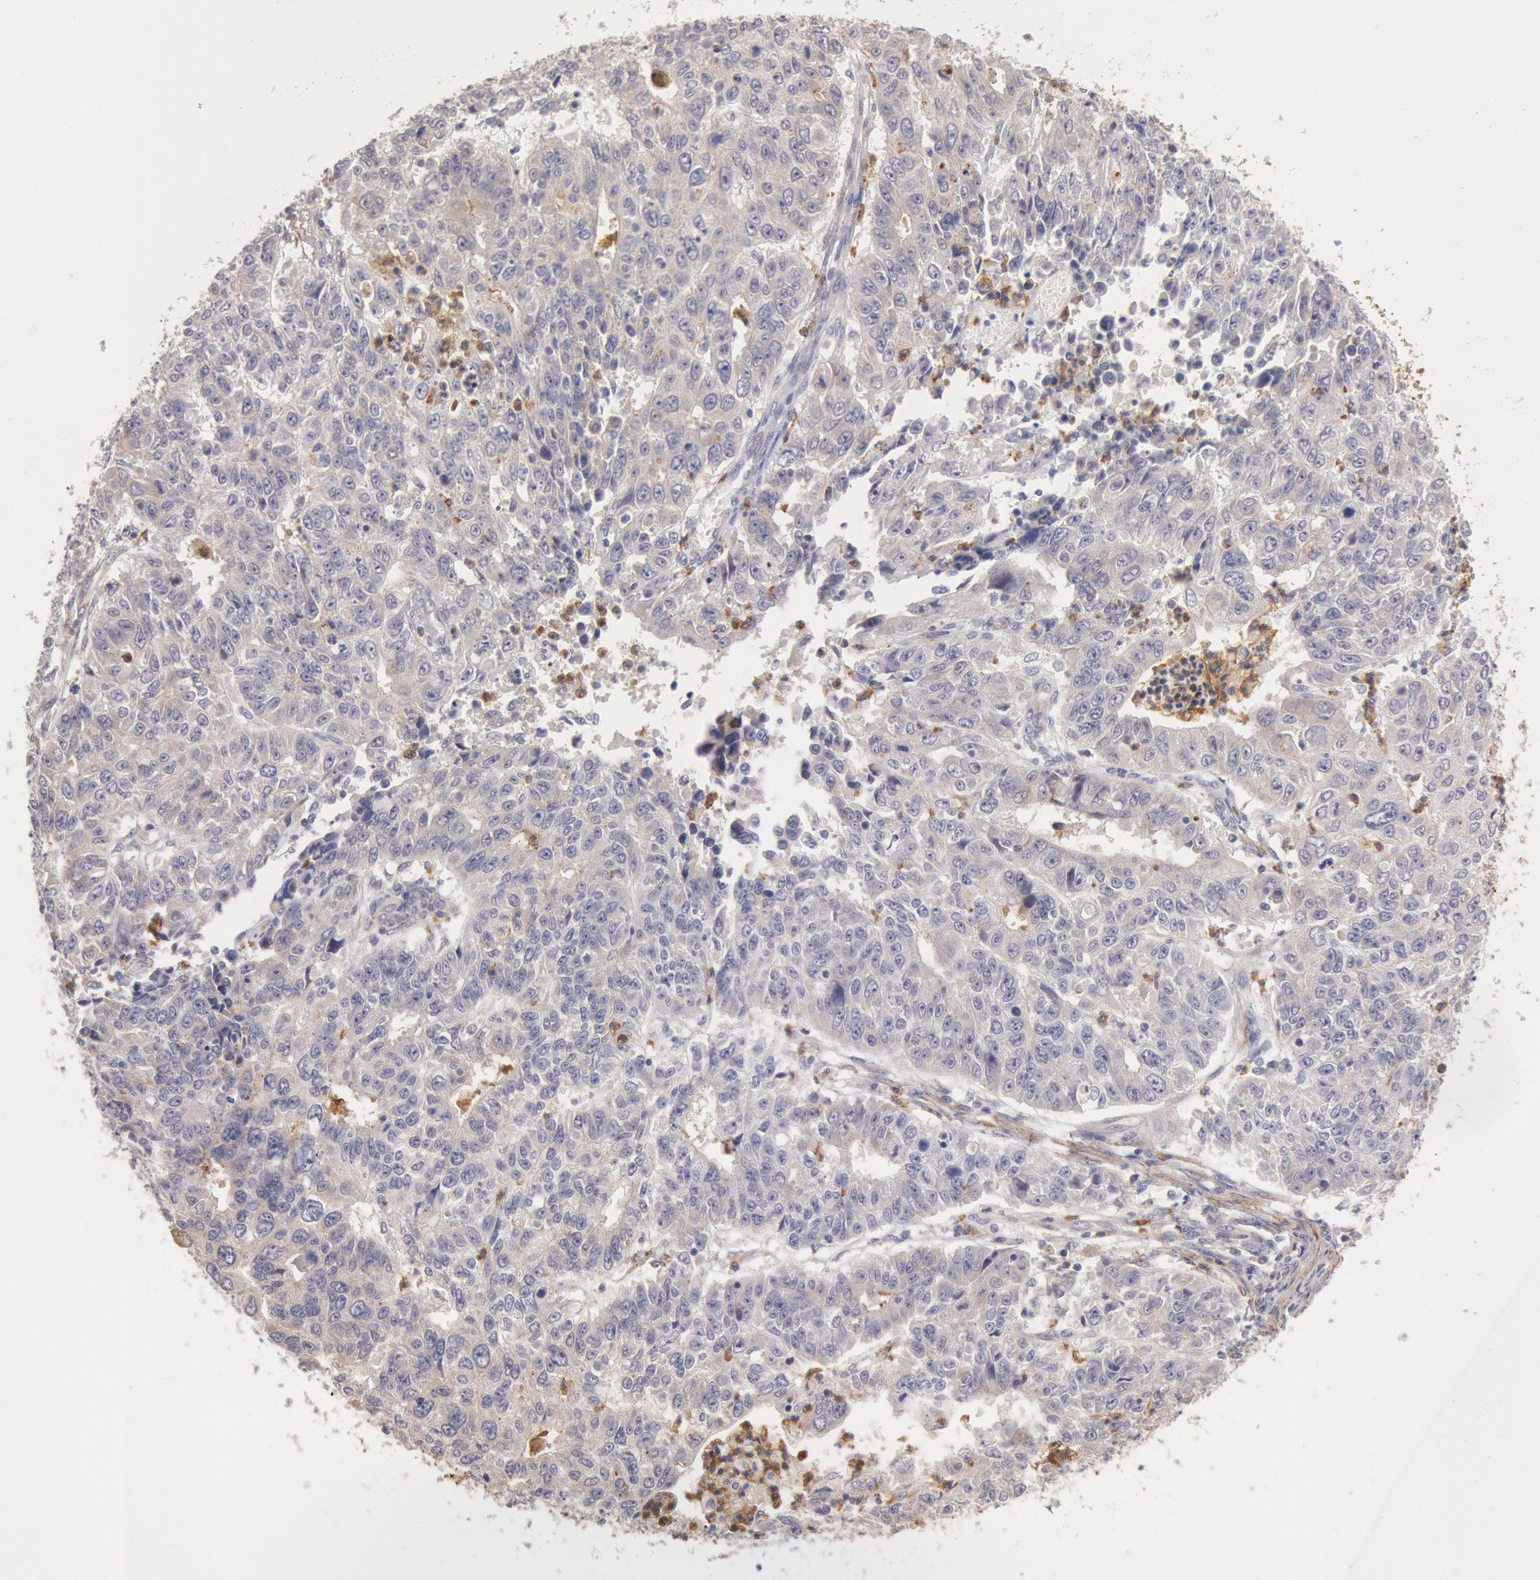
{"staining": {"intensity": "weak", "quantity": ">75%", "location": "cytoplasmic/membranous"}, "tissue": "endometrial cancer", "cell_type": "Tumor cells", "image_type": "cancer", "snomed": [{"axis": "morphology", "description": "Adenocarcinoma, NOS"}, {"axis": "topography", "description": "Endometrium"}], "caption": "This photomicrograph displays endometrial adenocarcinoma stained with immunohistochemistry to label a protein in brown. The cytoplasmic/membranous of tumor cells show weak positivity for the protein. Nuclei are counter-stained blue.", "gene": "TMED8", "patient": {"sex": "female", "age": 42}}